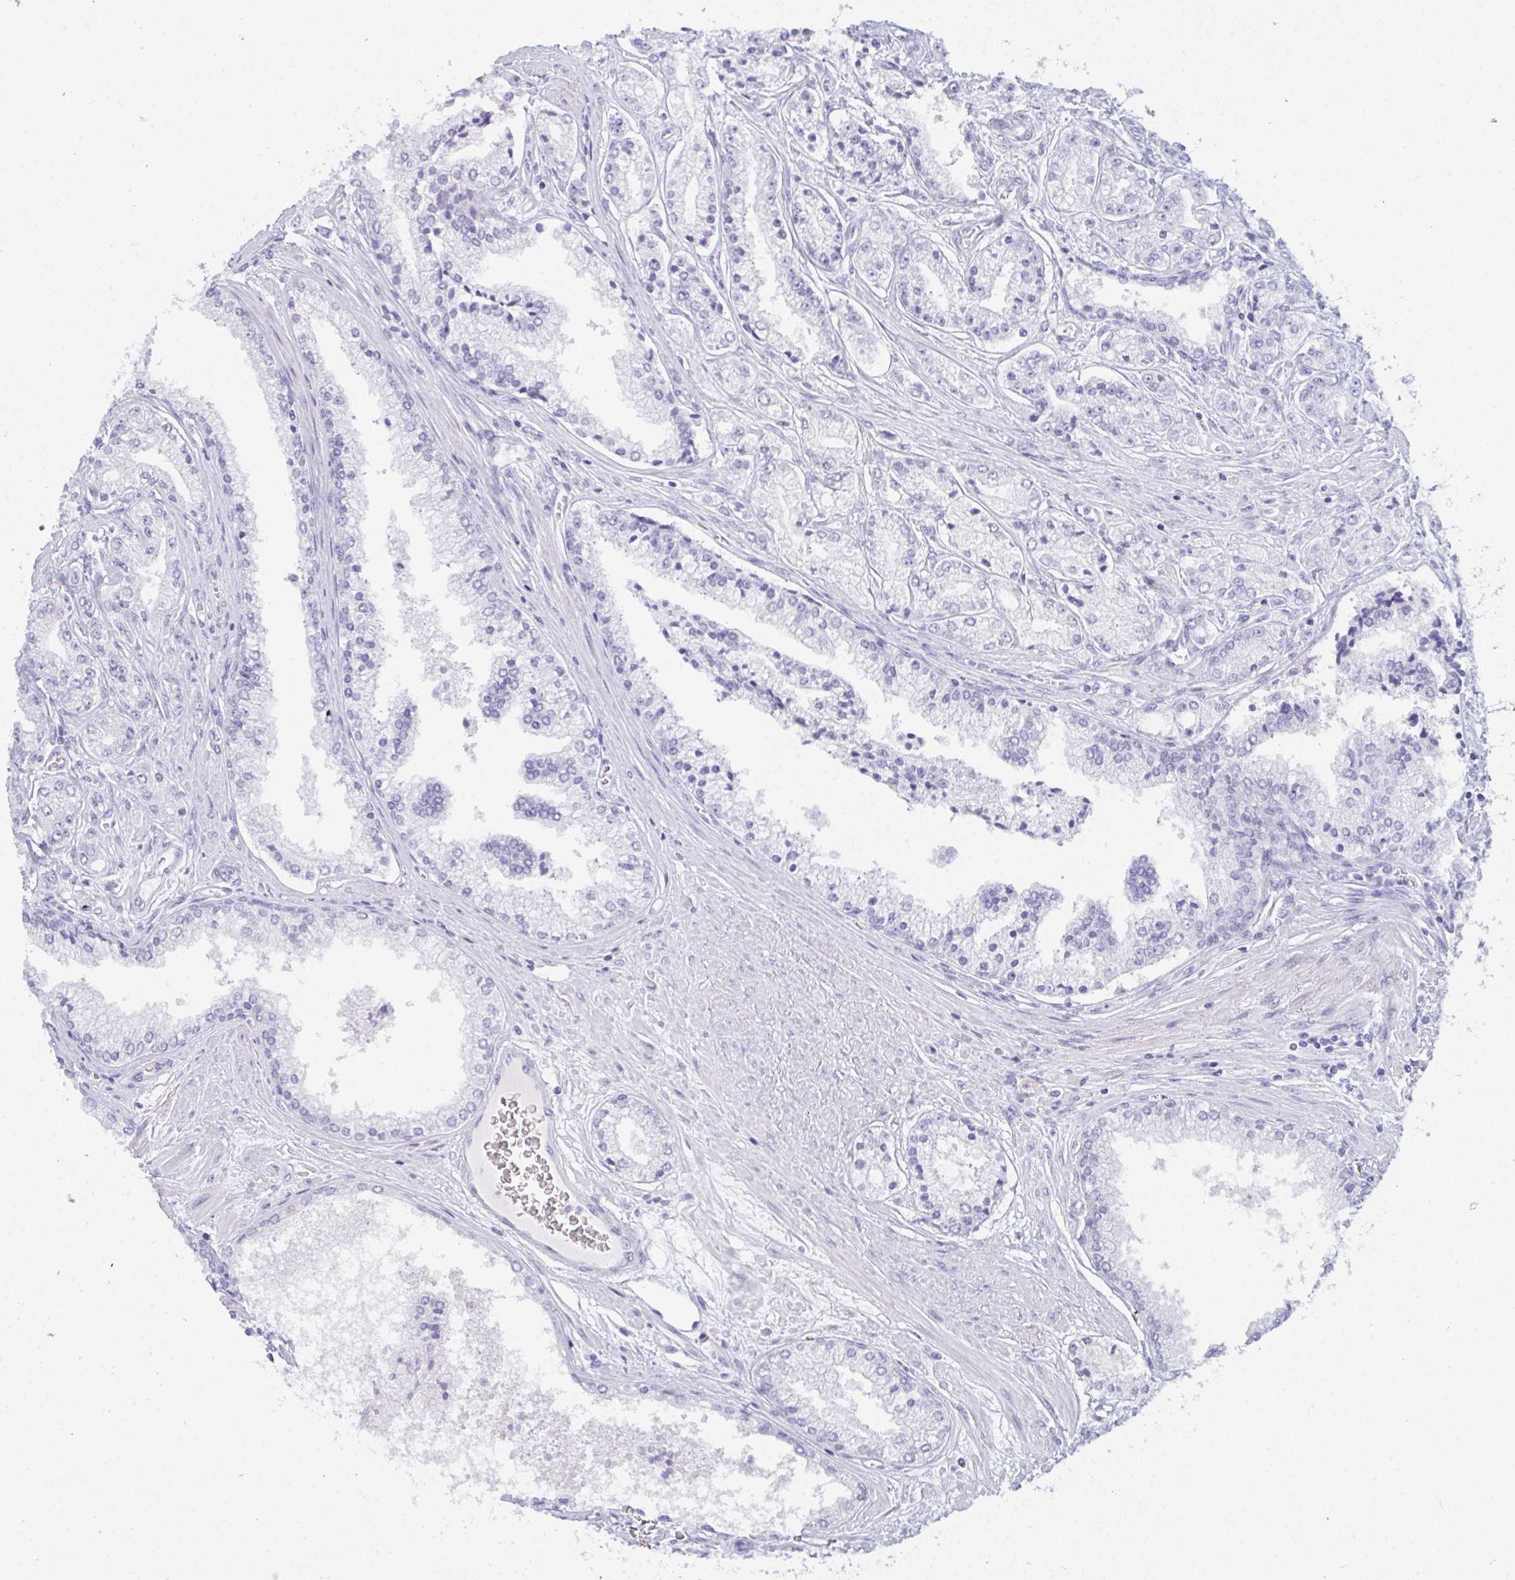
{"staining": {"intensity": "negative", "quantity": "none", "location": "none"}, "tissue": "prostate cancer", "cell_type": "Tumor cells", "image_type": "cancer", "snomed": [{"axis": "morphology", "description": "Adenocarcinoma, High grade"}, {"axis": "topography", "description": "Prostate"}], "caption": "Tumor cells are negative for brown protein staining in prostate cancer. (Stains: DAB (3,3'-diaminobenzidine) IHC with hematoxylin counter stain, Microscopy: brightfield microscopy at high magnification).", "gene": "PRDM9", "patient": {"sex": "male", "age": 66}}